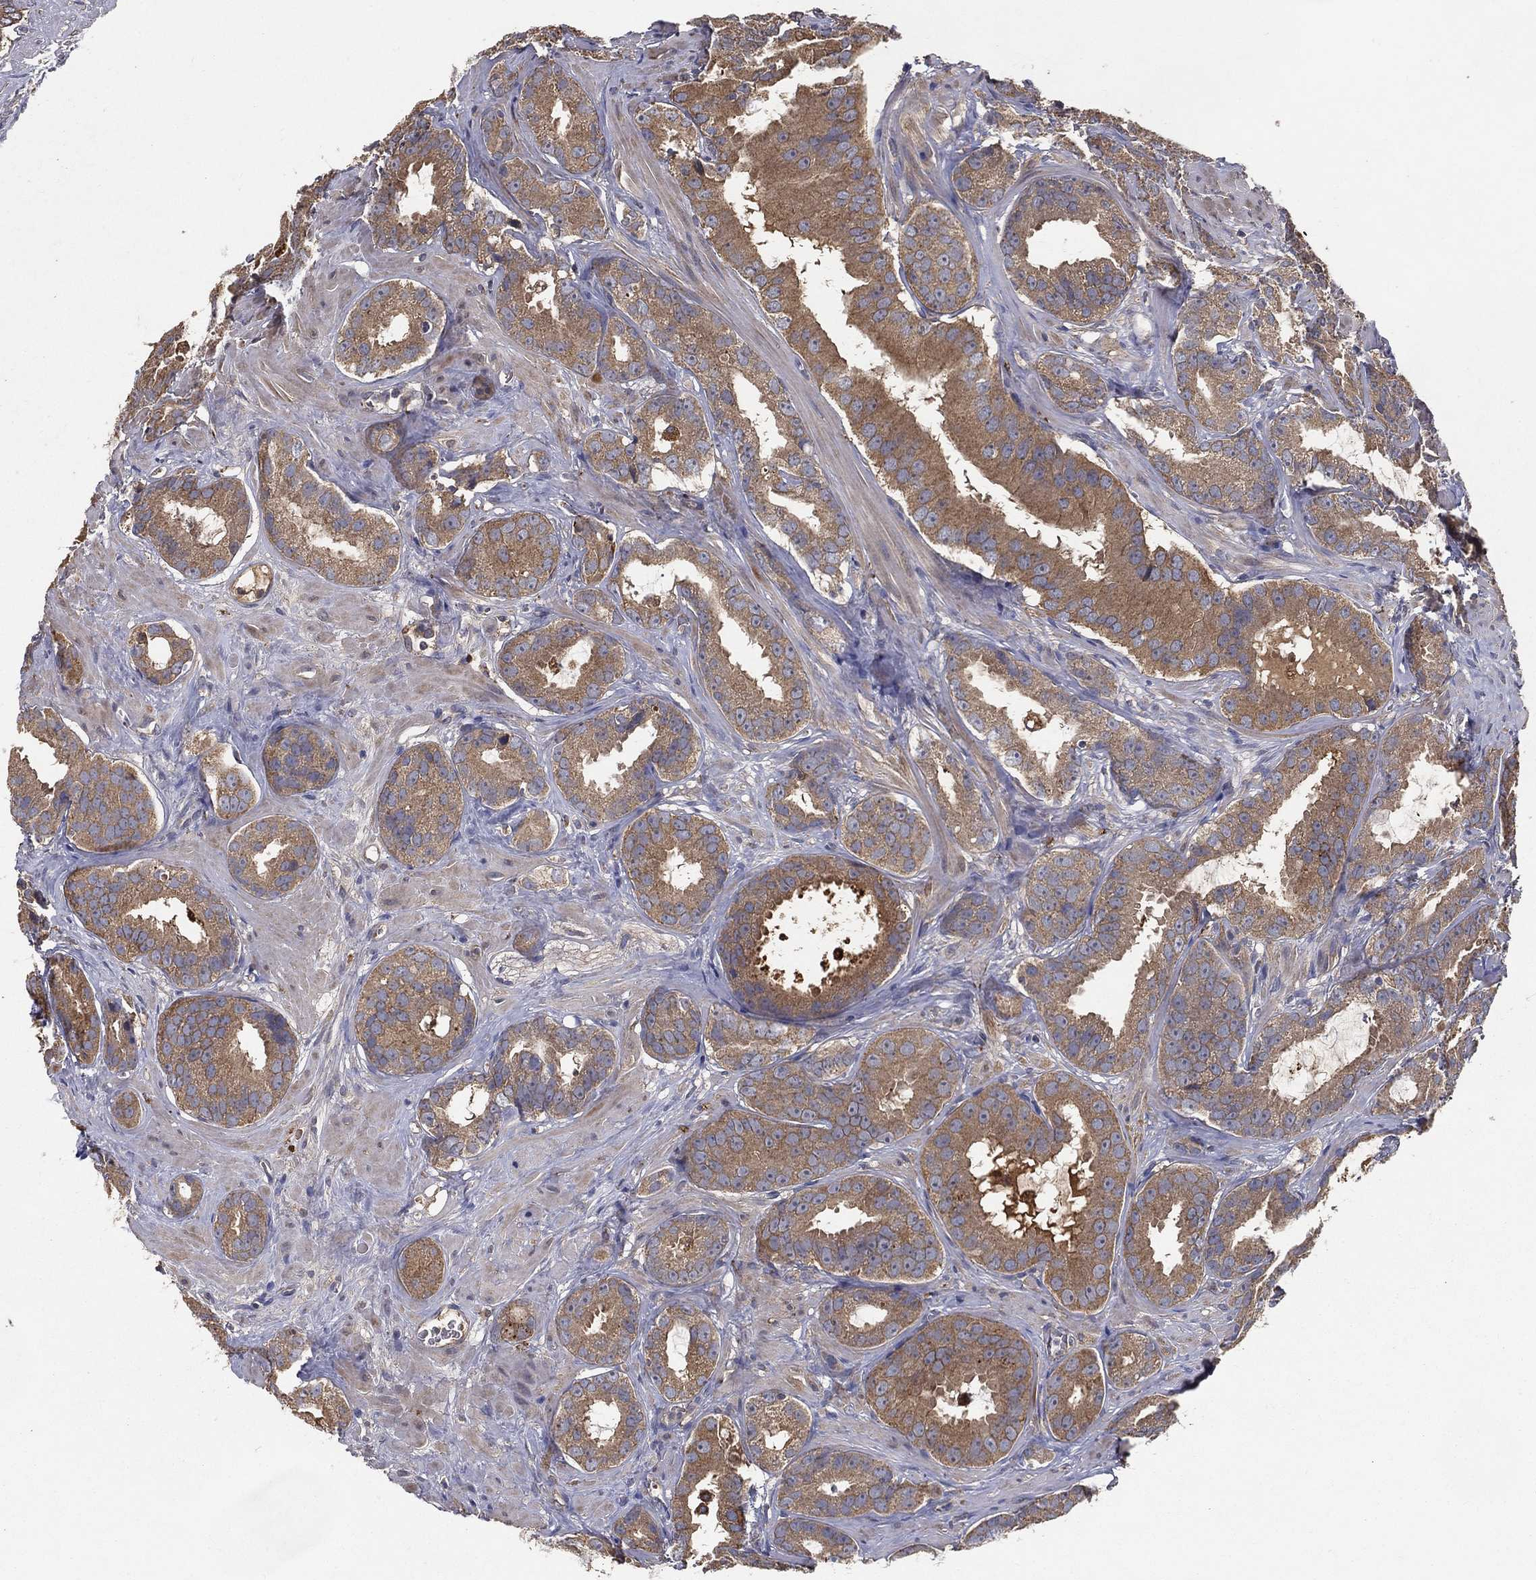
{"staining": {"intensity": "moderate", "quantity": ">75%", "location": "cytoplasmic/membranous"}, "tissue": "prostate cancer", "cell_type": "Tumor cells", "image_type": "cancer", "snomed": [{"axis": "morphology", "description": "Adenocarcinoma, NOS"}, {"axis": "topography", "description": "Prostate"}], "caption": "Prostate adenocarcinoma stained with a brown dye reveals moderate cytoplasmic/membranous positive expression in approximately >75% of tumor cells.", "gene": "MT-ND1", "patient": {"sex": "male", "age": 69}}